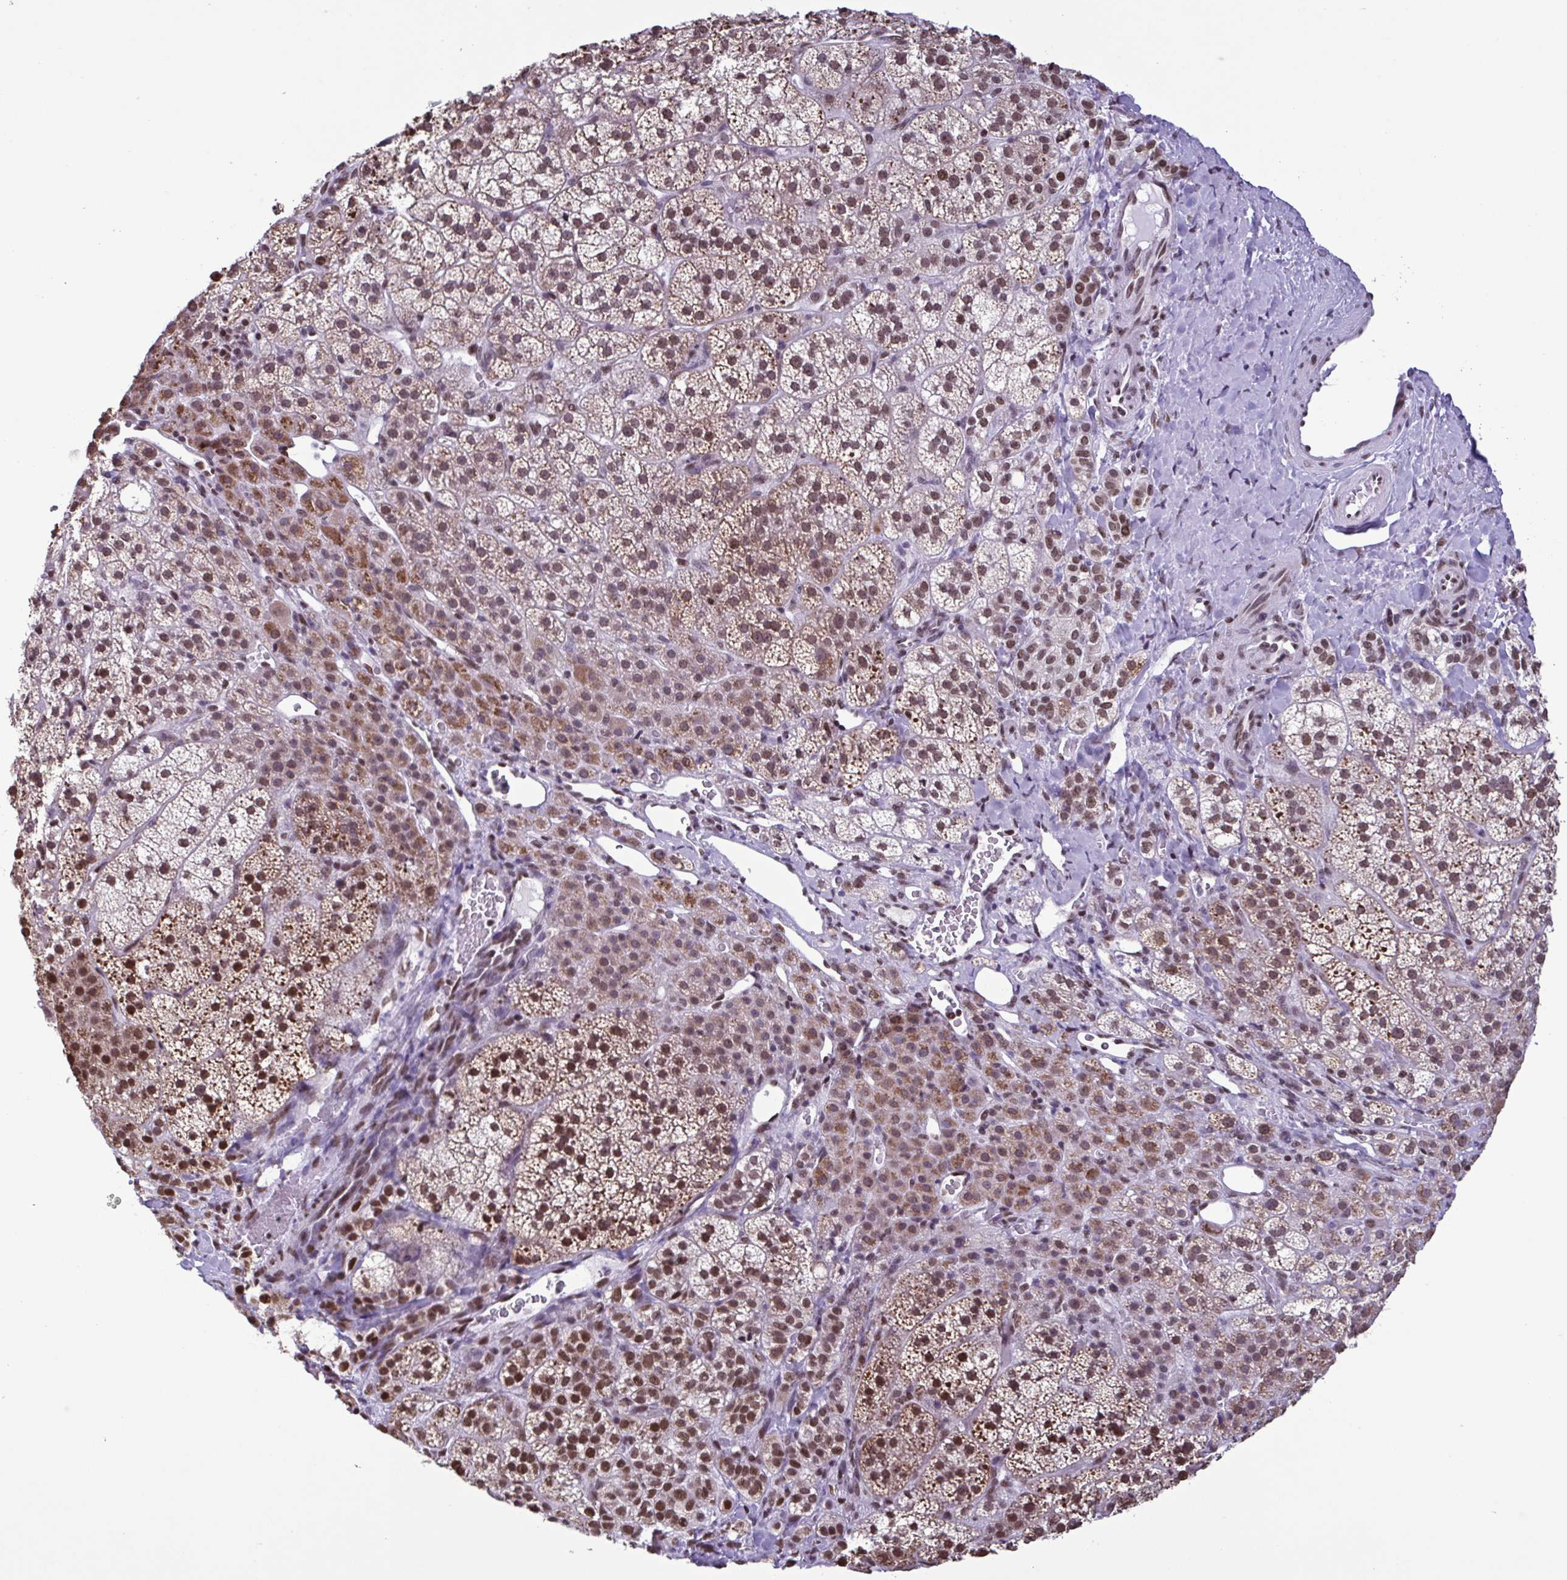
{"staining": {"intensity": "moderate", "quantity": ">75%", "location": "cytoplasmic/membranous,nuclear"}, "tissue": "adrenal gland", "cell_type": "Glandular cells", "image_type": "normal", "snomed": [{"axis": "morphology", "description": "Normal tissue, NOS"}, {"axis": "topography", "description": "Adrenal gland"}], "caption": "Adrenal gland was stained to show a protein in brown. There is medium levels of moderate cytoplasmic/membranous,nuclear staining in about >75% of glandular cells.", "gene": "TIMM21", "patient": {"sex": "female", "age": 60}}